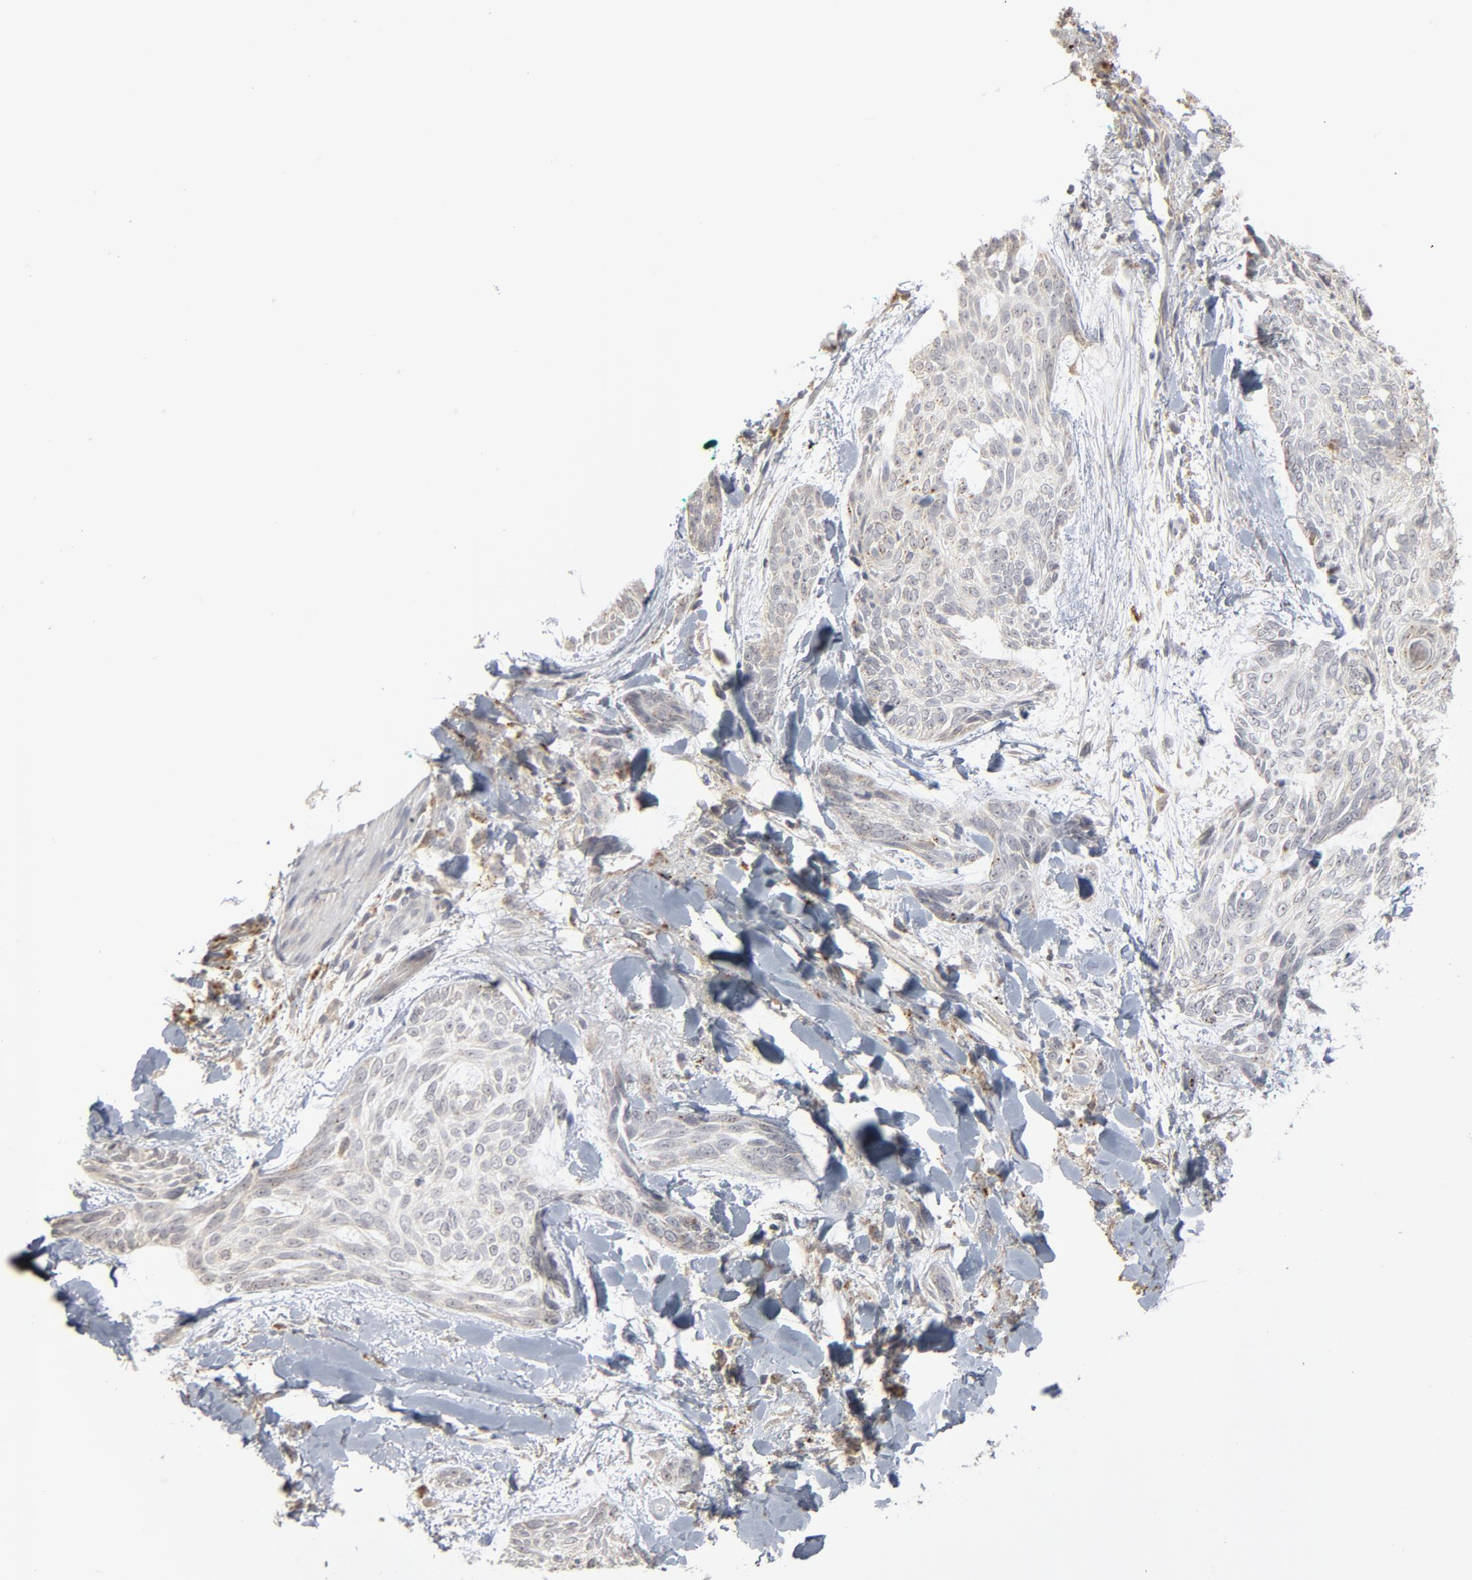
{"staining": {"intensity": "negative", "quantity": "none", "location": "none"}, "tissue": "skin cancer", "cell_type": "Tumor cells", "image_type": "cancer", "snomed": [{"axis": "morphology", "description": "Normal tissue, NOS"}, {"axis": "morphology", "description": "Basal cell carcinoma"}, {"axis": "topography", "description": "Skin"}], "caption": "Immunohistochemical staining of skin cancer (basal cell carcinoma) demonstrates no significant expression in tumor cells.", "gene": "POMT2", "patient": {"sex": "female", "age": 71}}